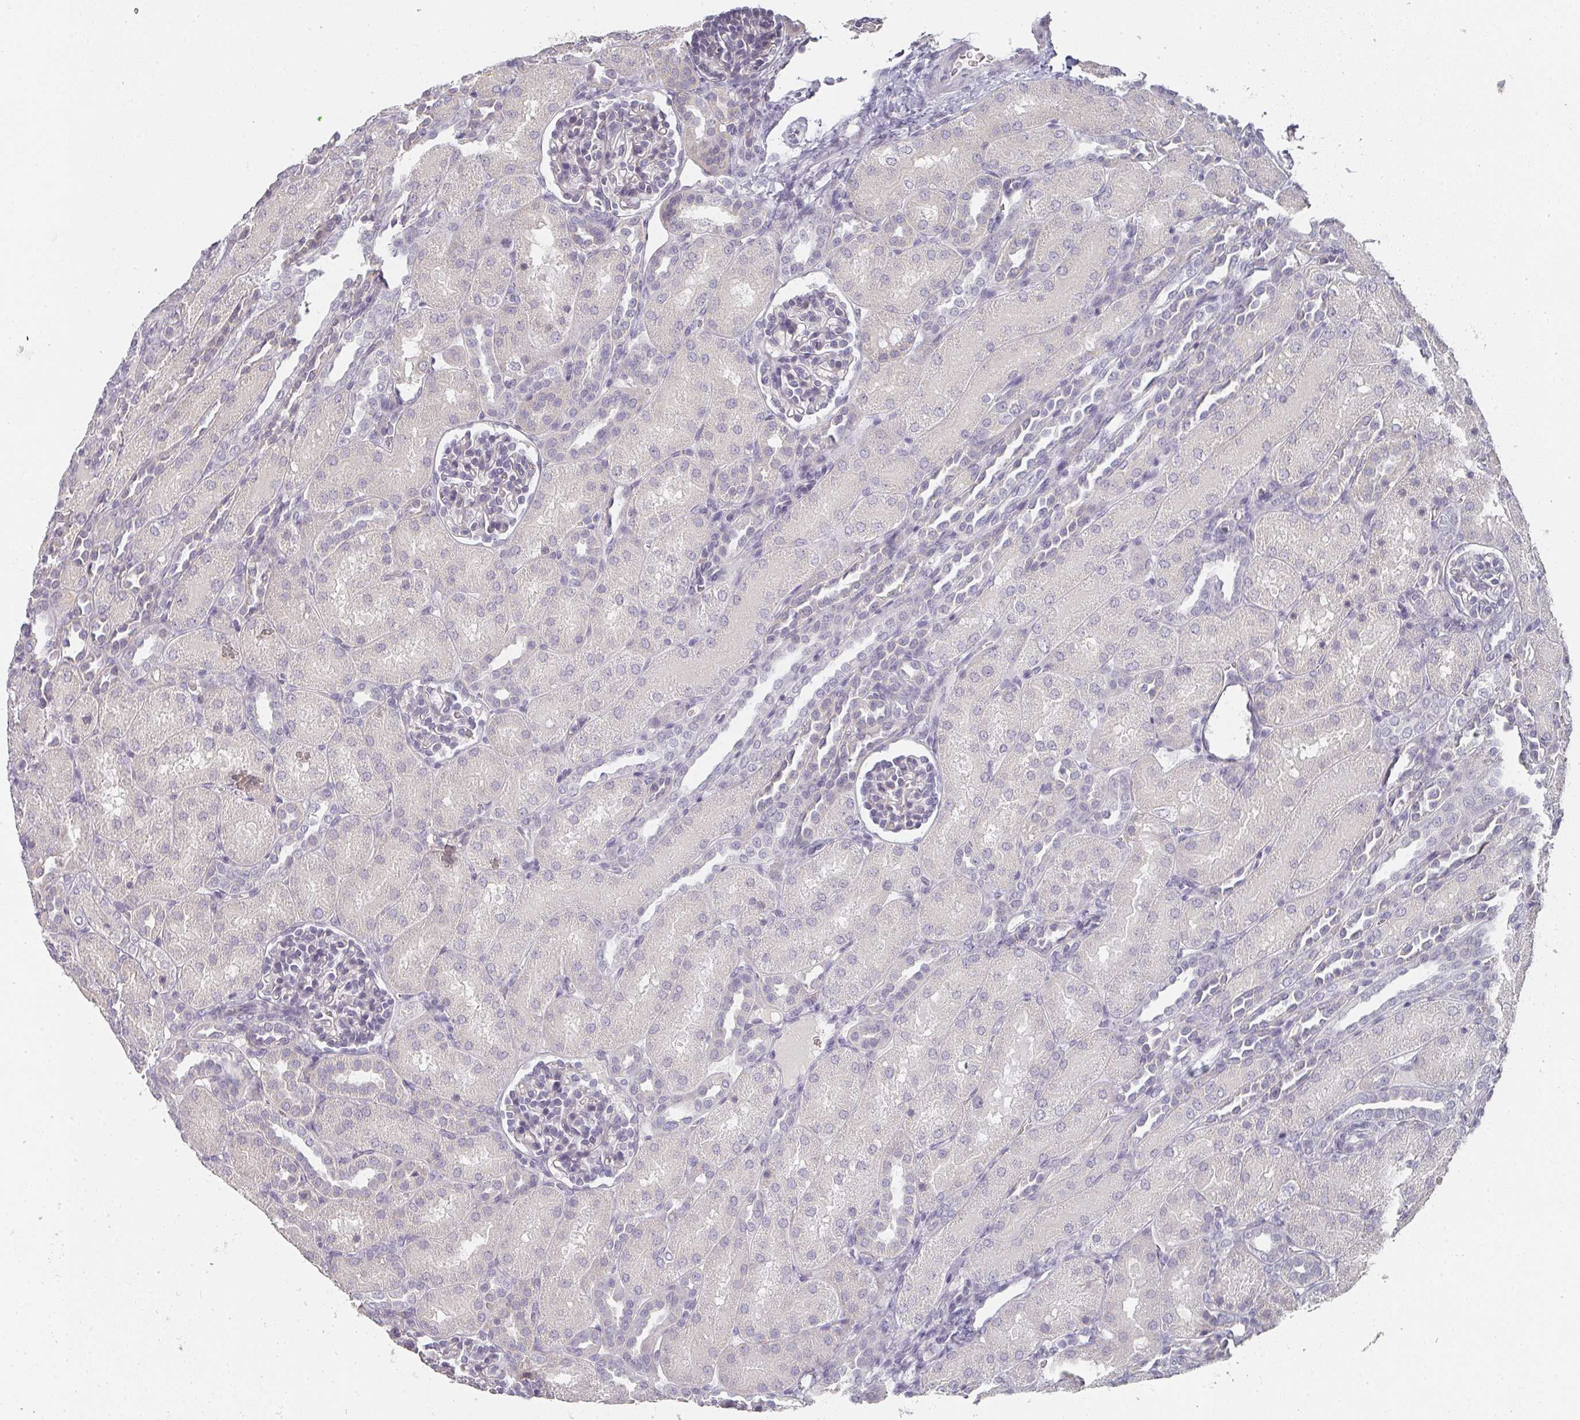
{"staining": {"intensity": "negative", "quantity": "none", "location": "none"}, "tissue": "kidney", "cell_type": "Cells in glomeruli", "image_type": "normal", "snomed": [{"axis": "morphology", "description": "Normal tissue, NOS"}, {"axis": "topography", "description": "Kidney"}], "caption": "High magnification brightfield microscopy of unremarkable kidney stained with DAB (brown) and counterstained with hematoxylin (blue): cells in glomeruli show no significant positivity. (Brightfield microscopy of DAB (3,3'-diaminobenzidine) immunohistochemistry at high magnification).", "gene": "SHISA2", "patient": {"sex": "male", "age": 1}}